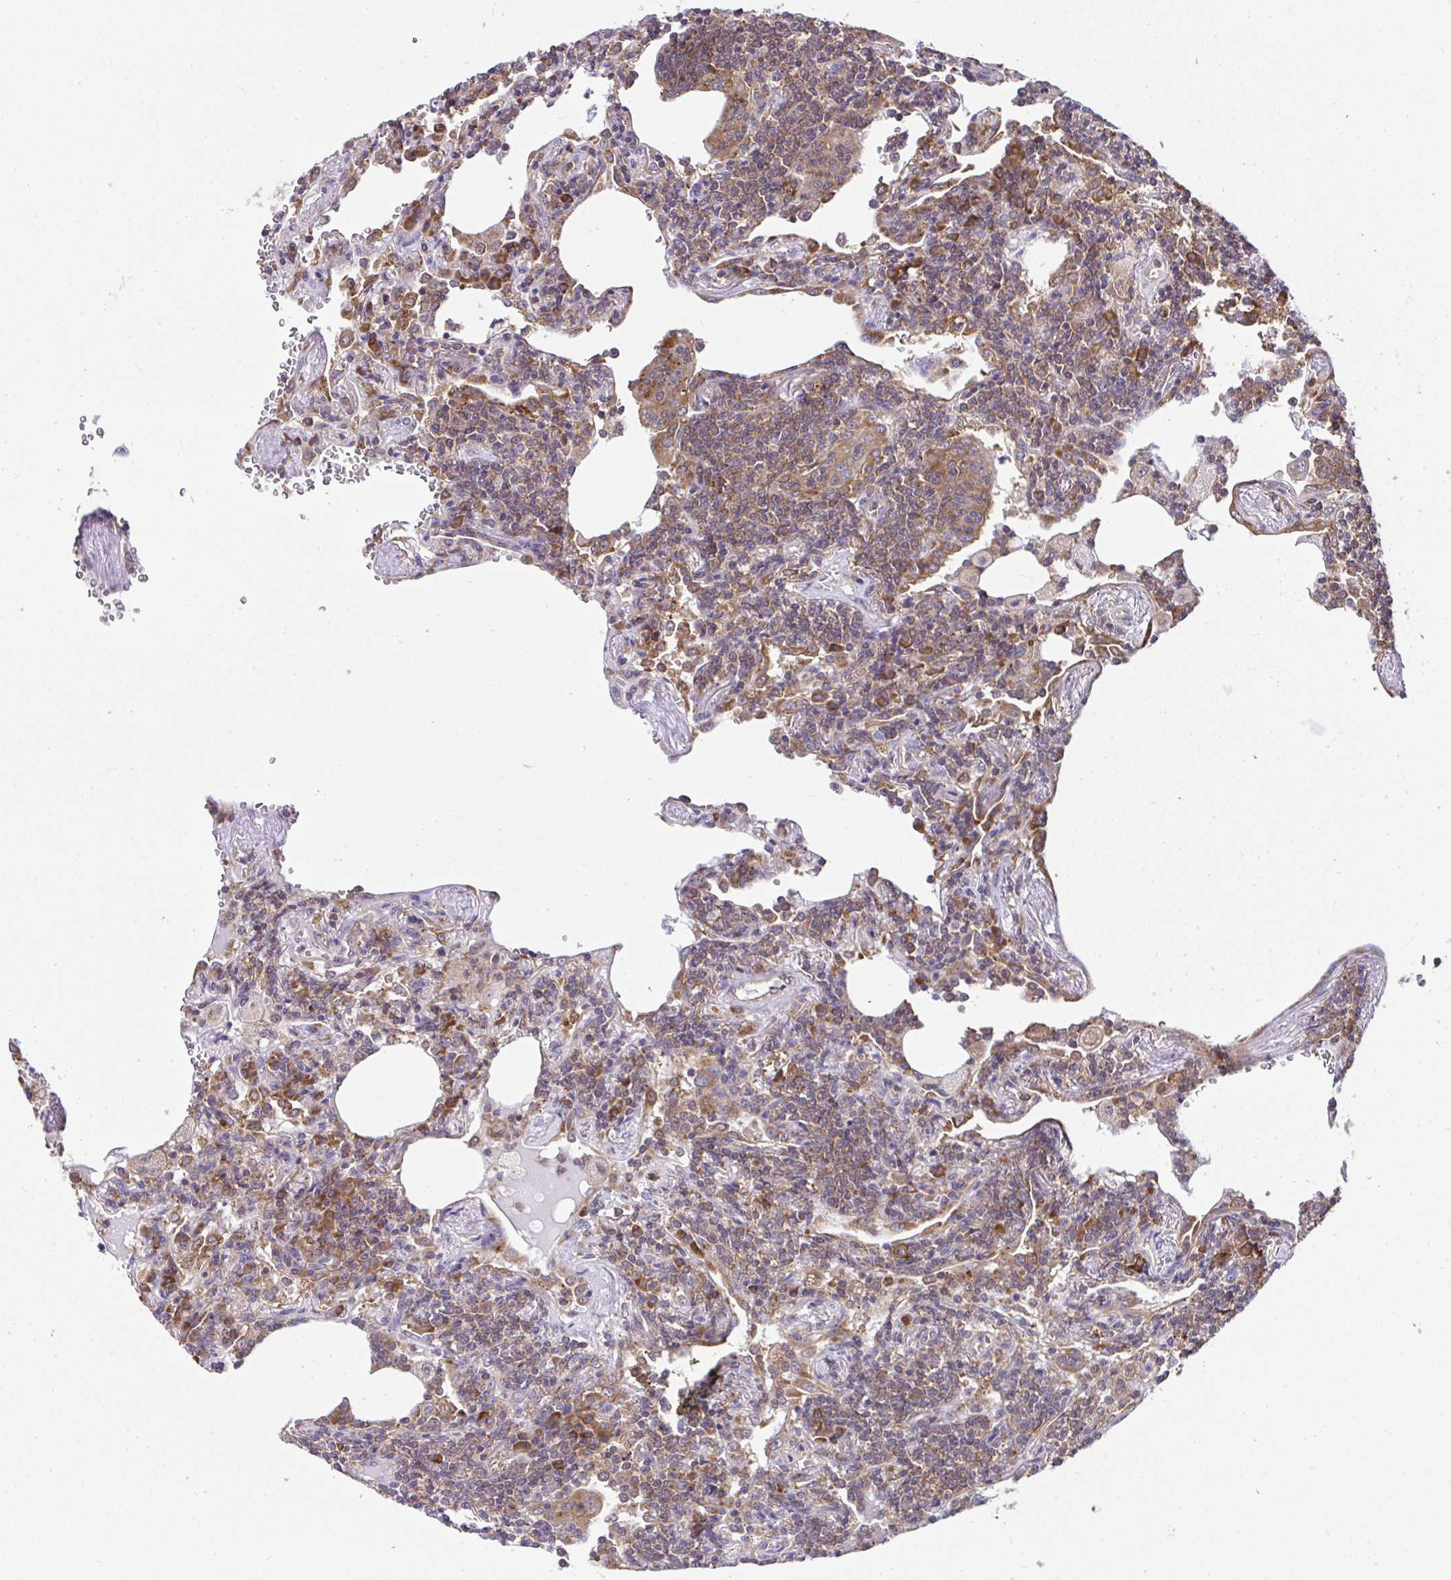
{"staining": {"intensity": "moderate", "quantity": "25%-75%", "location": "cytoplasmic/membranous"}, "tissue": "lymphoma", "cell_type": "Tumor cells", "image_type": "cancer", "snomed": [{"axis": "morphology", "description": "Malignant lymphoma, non-Hodgkin's type, Low grade"}, {"axis": "topography", "description": "Lung"}], "caption": "IHC histopathology image of neoplastic tissue: low-grade malignant lymphoma, non-Hodgkin's type stained using immunohistochemistry exhibits medium levels of moderate protein expression localized specifically in the cytoplasmic/membranous of tumor cells, appearing as a cytoplasmic/membranous brown color.", "gene": "RPS7", "patient": {"sex": "female", "age": 71}}